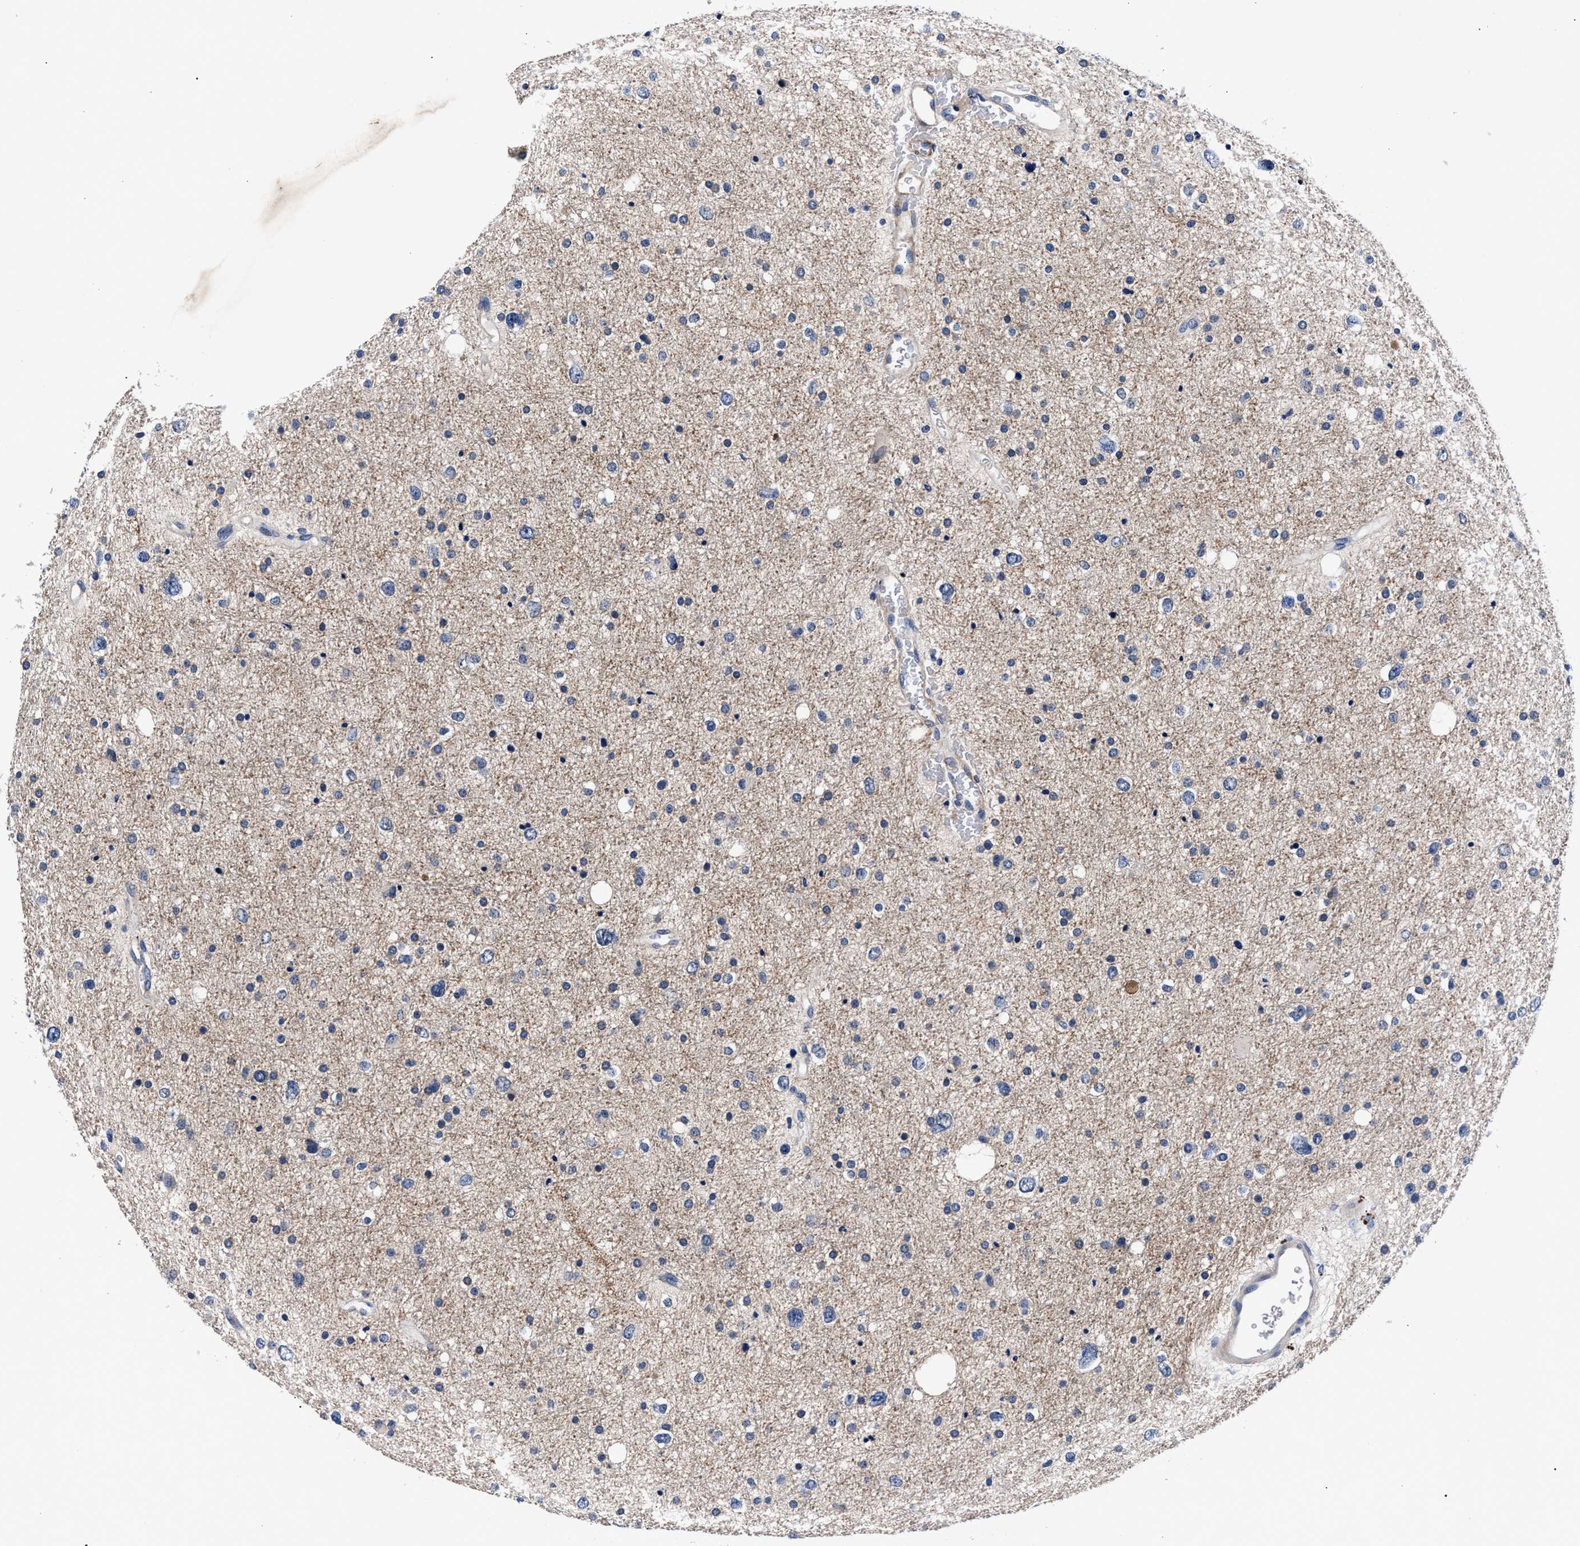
{"staining": {"intensity": "negative", "quantity": "none", "location": "none"}, "tissue": "glioma", "cell_type": "Tumor cells", "image_type": "cancer", "snomed": [{"axis": "morphology", "description": "Glioma, malignant, Low grade"}, {"axis": "topography", "description": "Brain"}], "caption": "Image shows no significant protein expression in tumor cells of glioma.", "gene": "PHF24", "patient": {"sex": "female", "age": 37}}